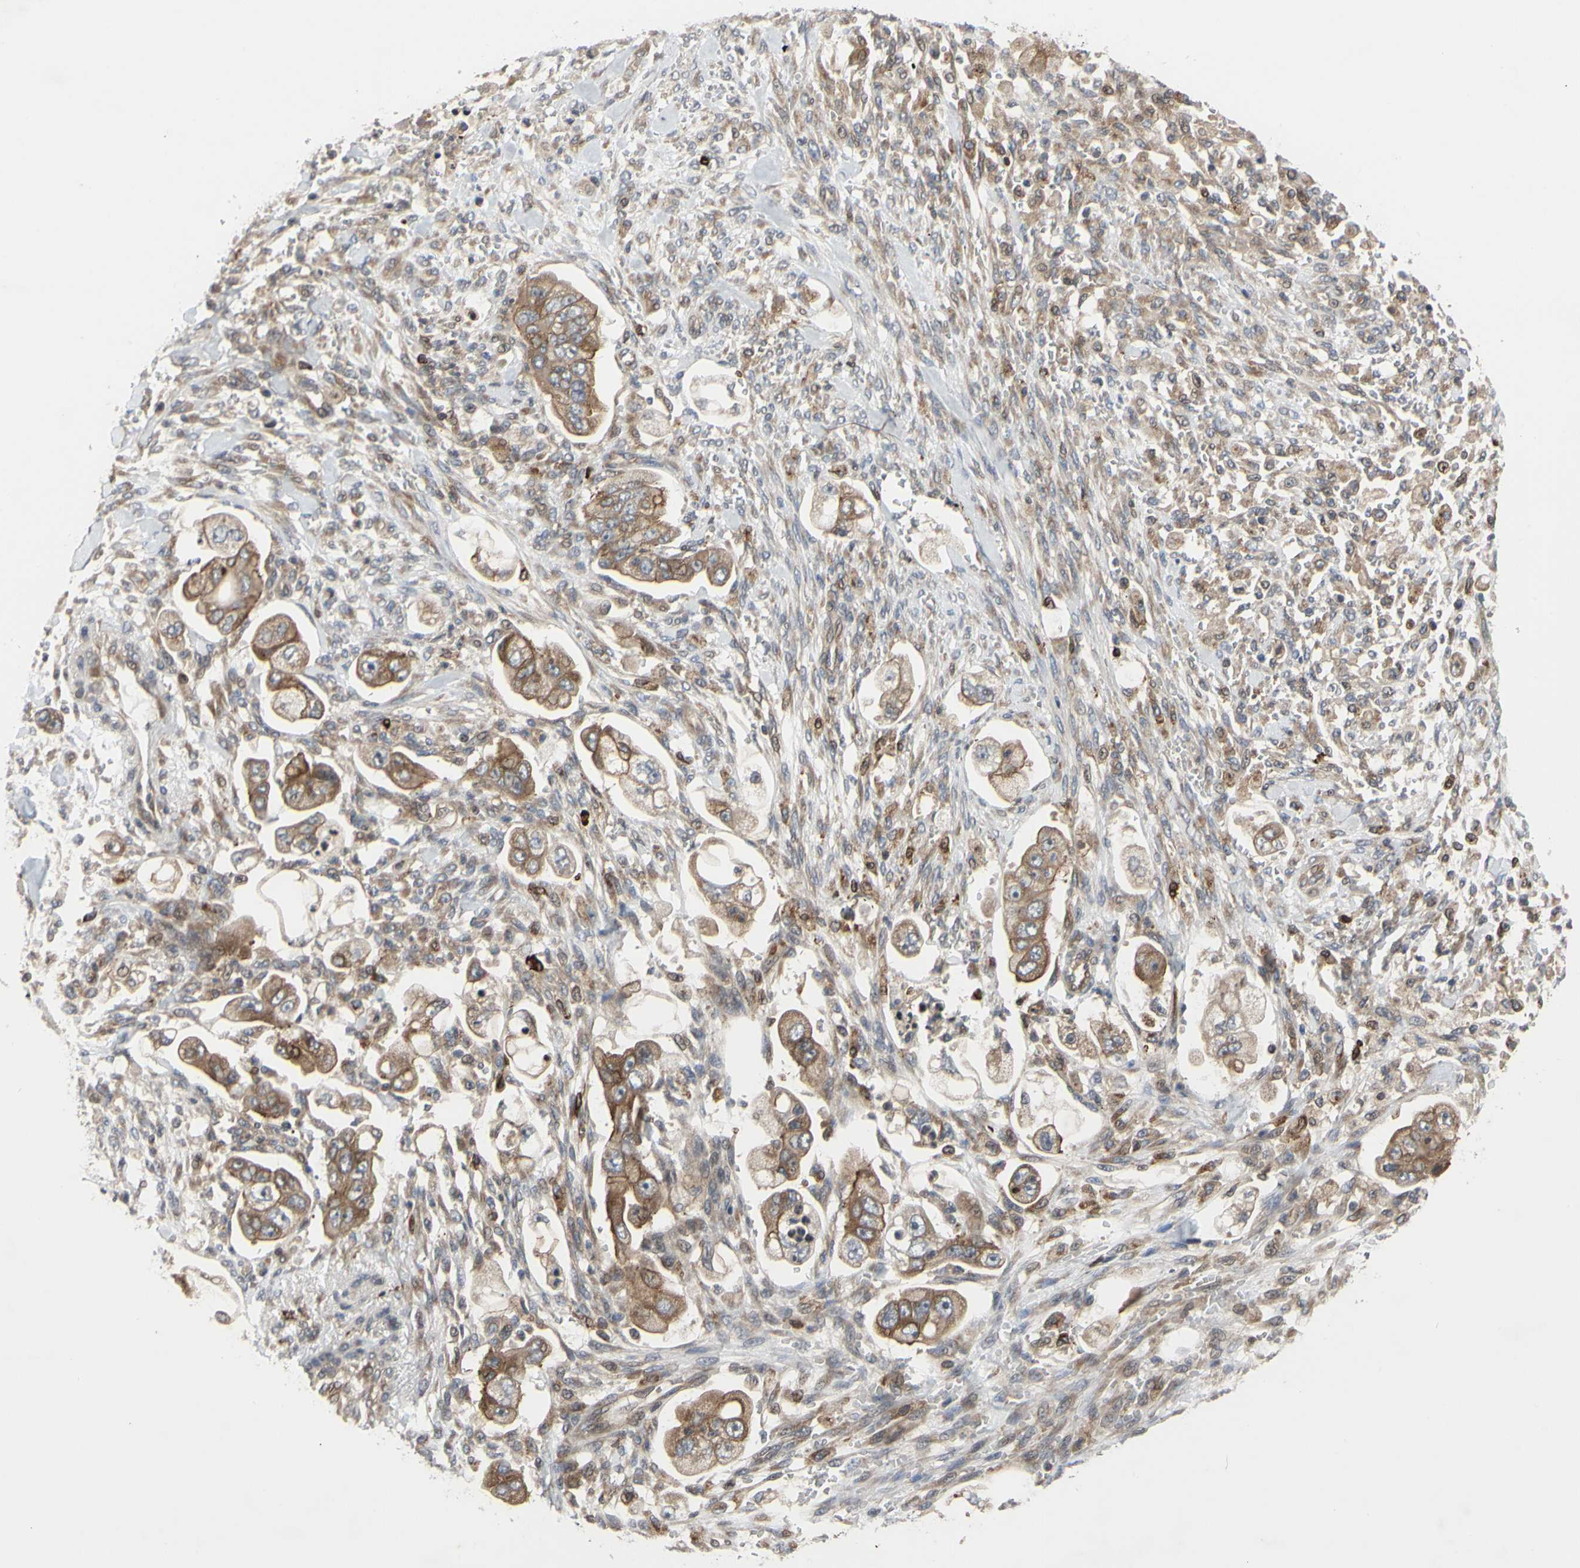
{"staining": {"intensity": "moderate", "quantity": "25%-75%", "location": "cytoplasmic/membranous"}, "tissue": "stomach cancer", "cell_type": "Tumor cells", "image_type": "cancer", "snomed": [{"axis": "morphology", "description": "Adenocarcinoma, NOS"}, {"axis": "topography", "description": "Stomach"}], "caption": "Immunohistochemistry image of human stomach adenocarcinoma stained for a protein (brown), which reveals medium levels of moderate cytoplasmic/membranous staining in about 25%-75% of tumor cells.", "gene": "PLXNA2", "patient": {"sex": "male", "age": 62}}